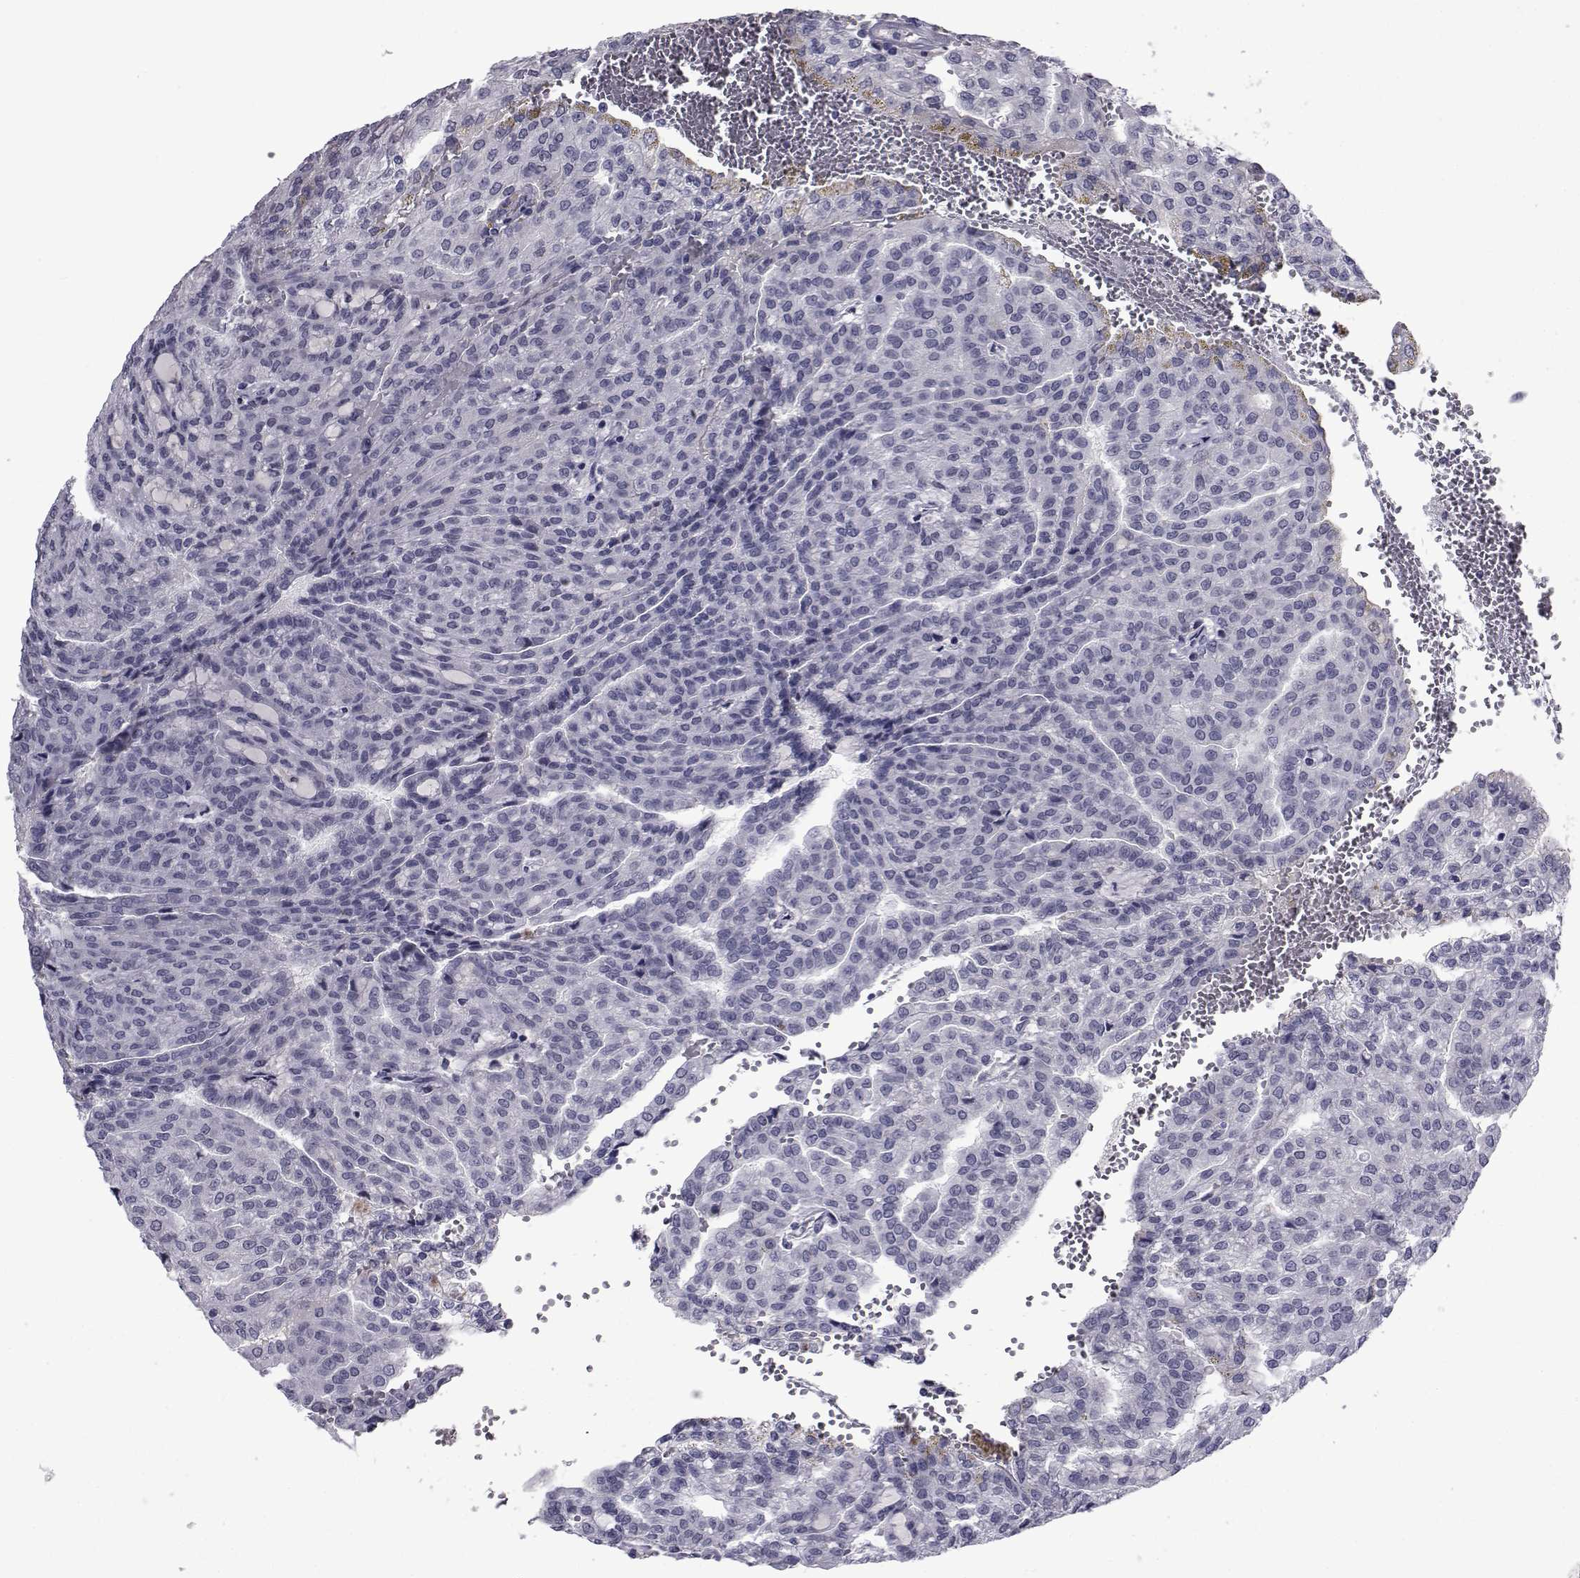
{"staining": {"intensity": "negative", "quantity": "none", "location": "none"}, "tissue": "renal cancer", "cell_type": "Tumor cells", "image_type": "cancer", "snomed": [{"axis": "morphology", "description": "Adenocarcinoma, NOS"}, {"axis": "topography", "description": "Kidney"}], "caption": "Tumor cells are negative for brown protein staining in adenocarcinoma (renal).", "gene": "PAX2", "patient": {"sex": "male", "age": 63}}